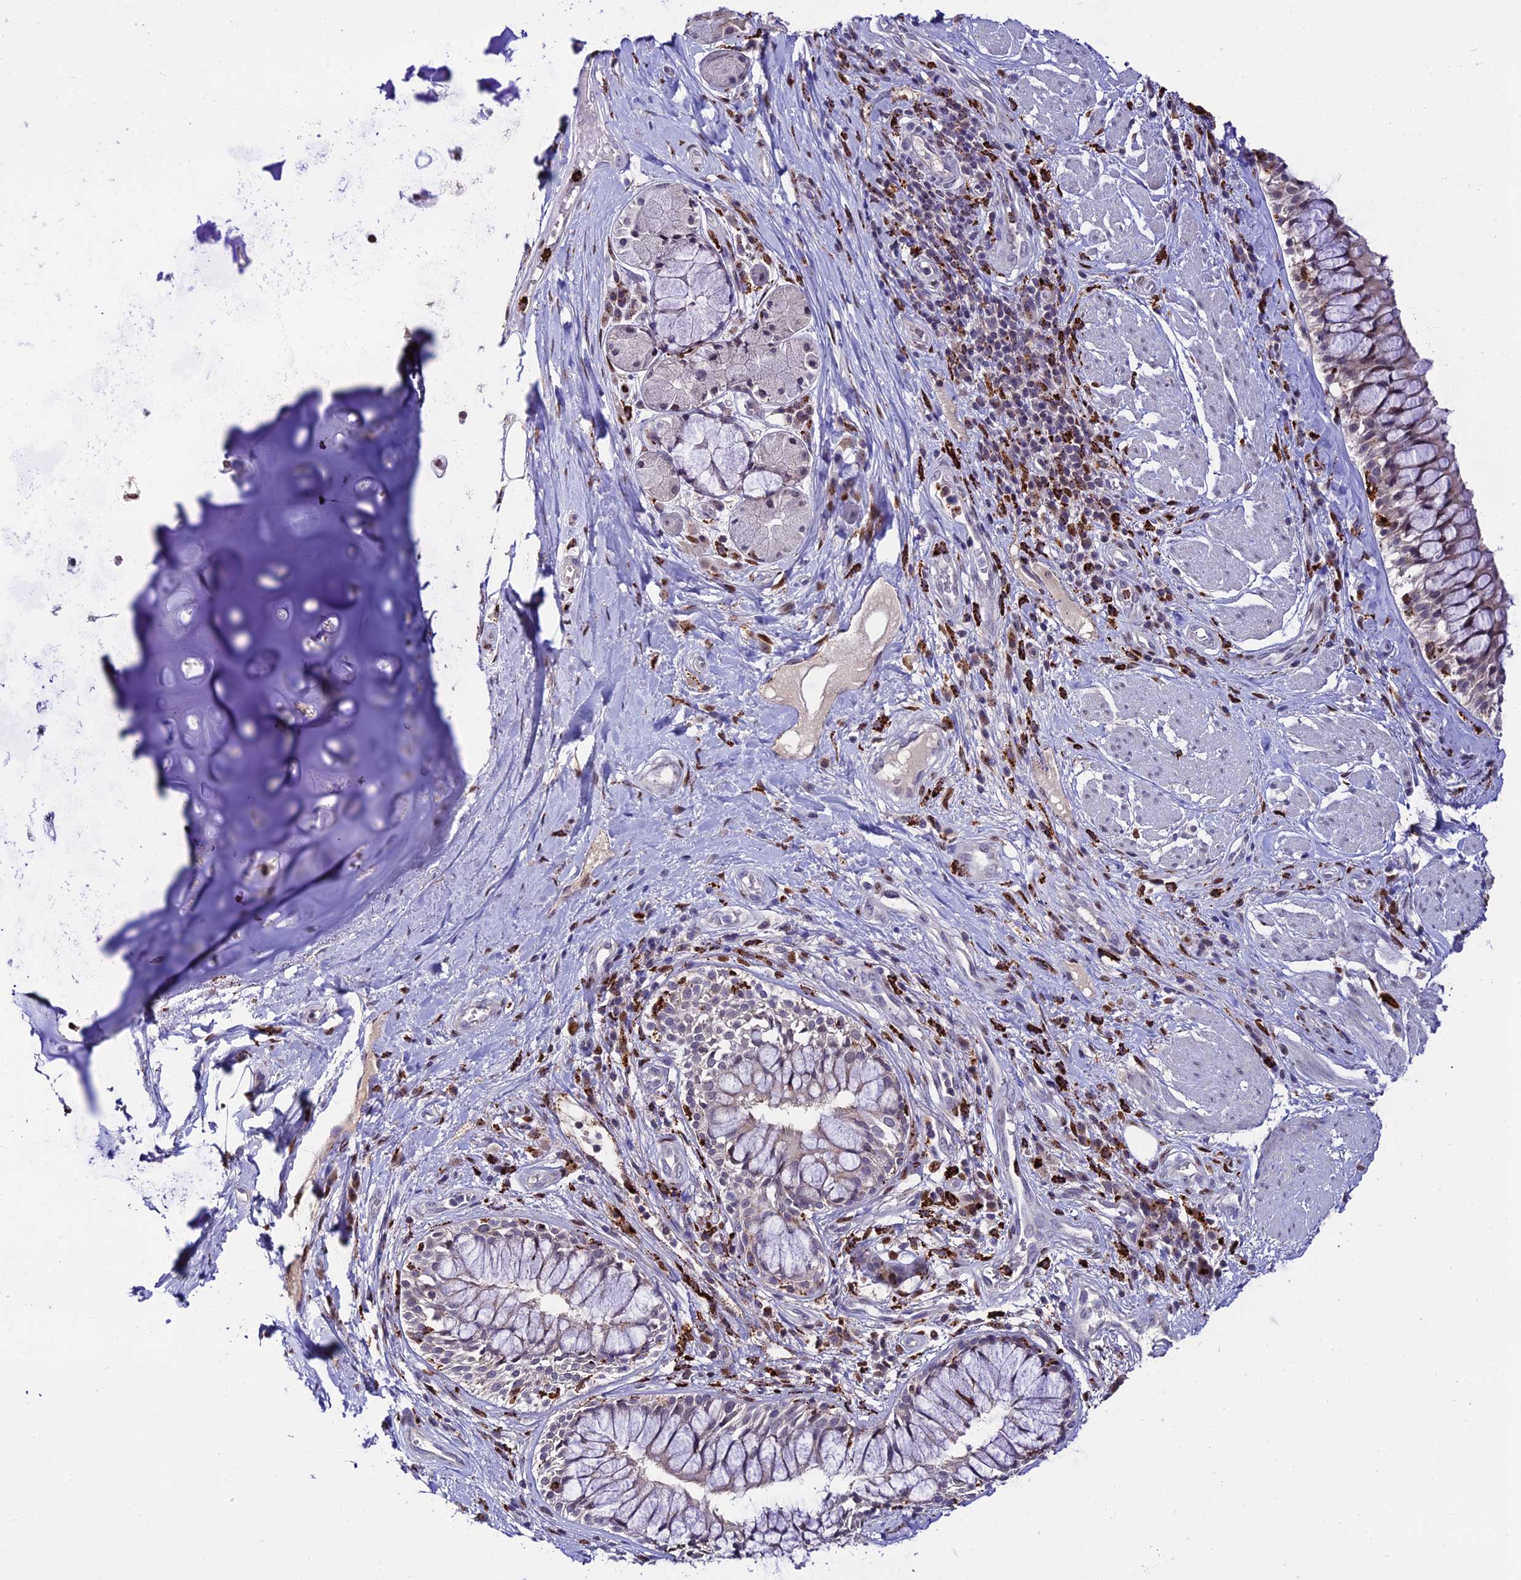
{"staining": {"intensity": "weak", "quantity": "<25%", "location": "nuclear"}, "tissue": "adipose tissue", "cell_type": "Adipocytes", "image_type": "normal", "snomed": [{"axis": "morphology", "description": "Normal tissue, NOS"}, {"axis": "morphology", "description": "Squamous cell carcinoma, NOS"}, {"axis": "topography", "description": "Bronchus"}, {"axis": "topography", "description": "Lung"}], "caption": "Immunohistochemical staining of normal human adipose tissue exhibits no significant staining in adipocytes.", "gene": "HIC1", "patient": {"sex": "male", "age": 64}}